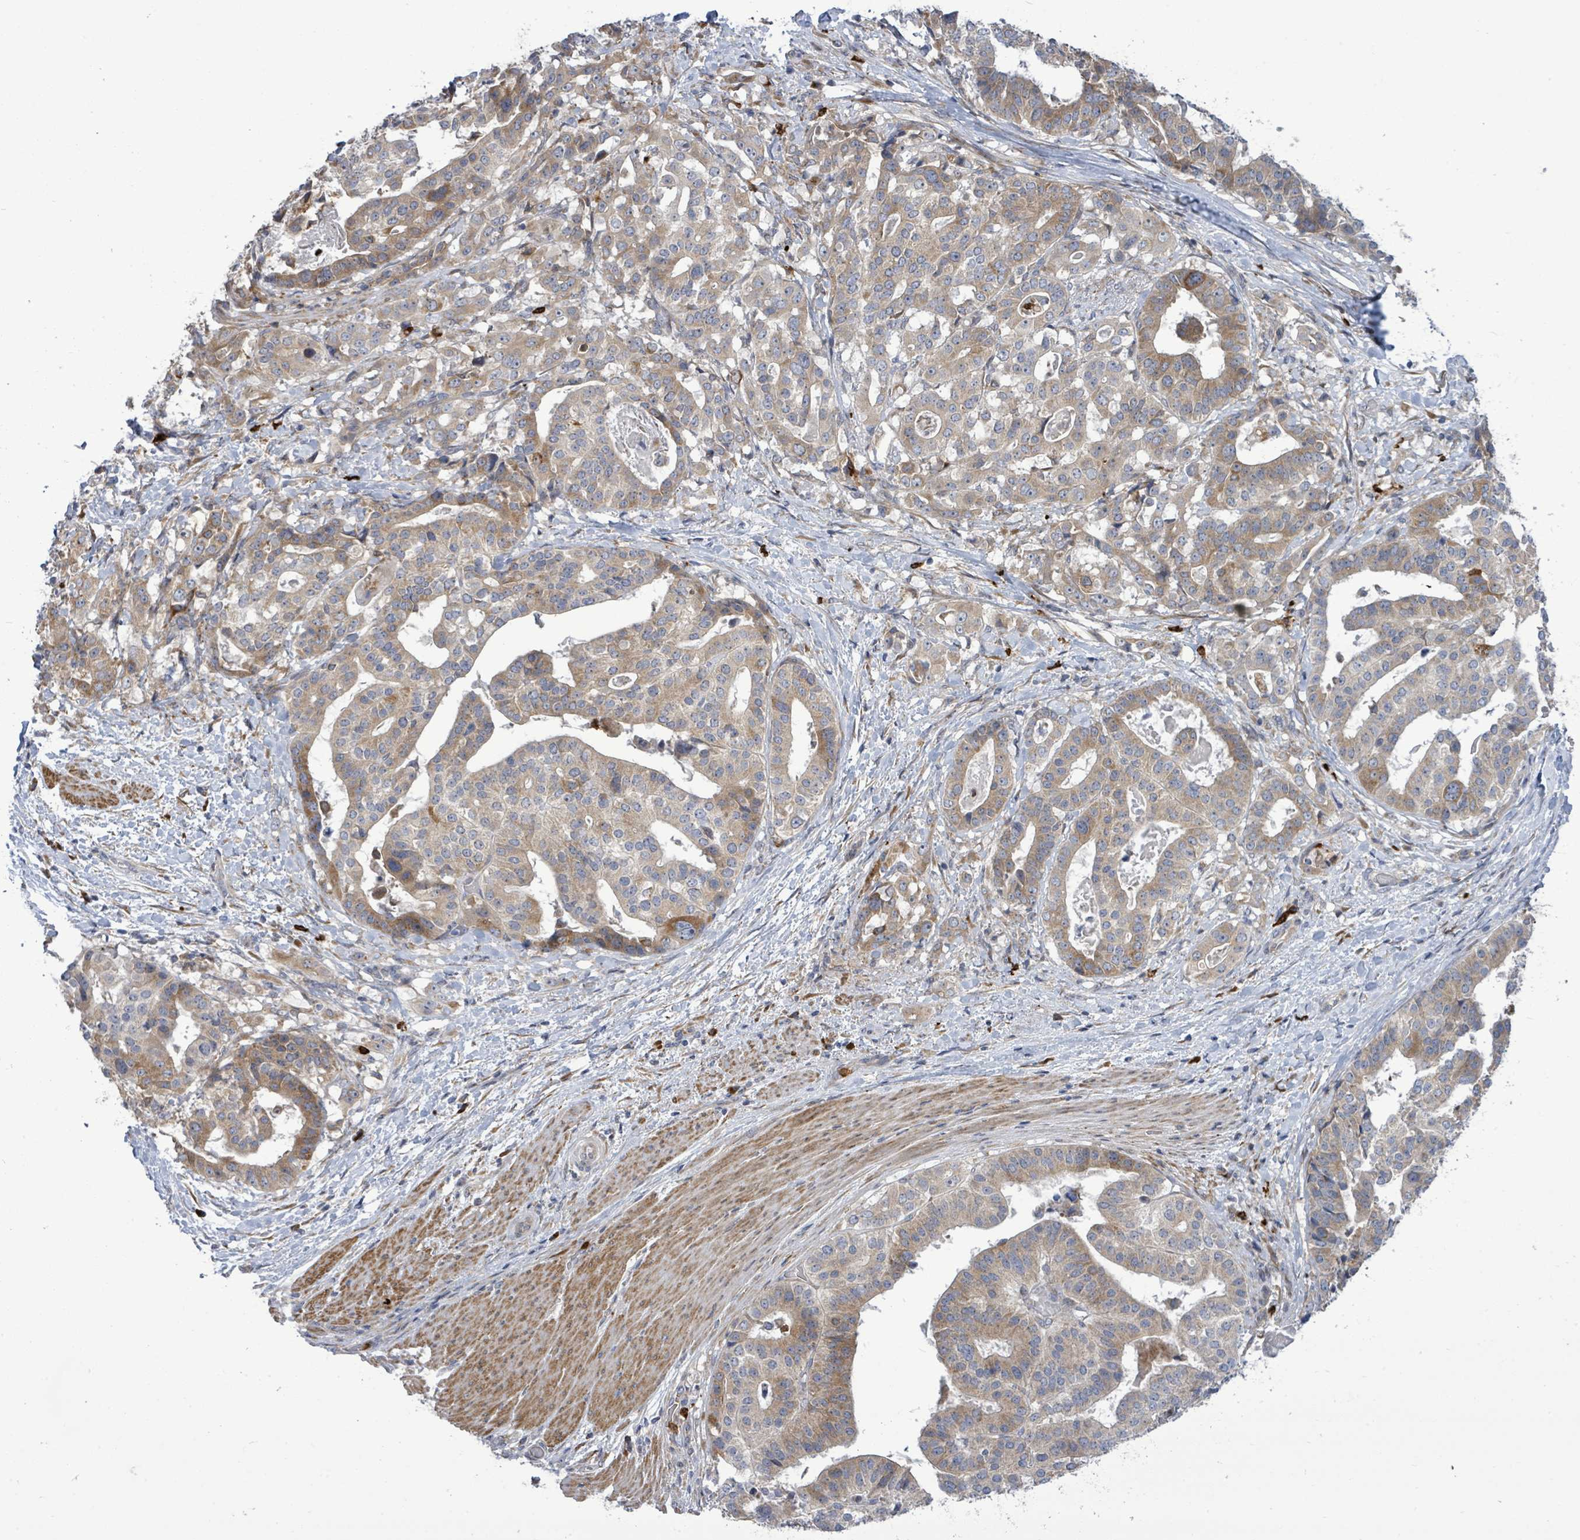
{"staining": {"intensity": "moderate", "quantity": ">75%", "location": "cytoplasmic/membranous"}, "tissue": "stomach cancer", "cell_type": "Tumor cells", "image_type": "cancer", "snomed": [{"axis": "morphology", "description": "Adenocarcinoma, NOS"}, {"axis": "topography", "description": "Stomach"}], "caption": "Stomach cancer stained for a protein reveals moderate cytoplasmic/membranous positivity in tumor cells.", "gene": "SAR1A", "patient": {"sex": "male", "age": 48}}